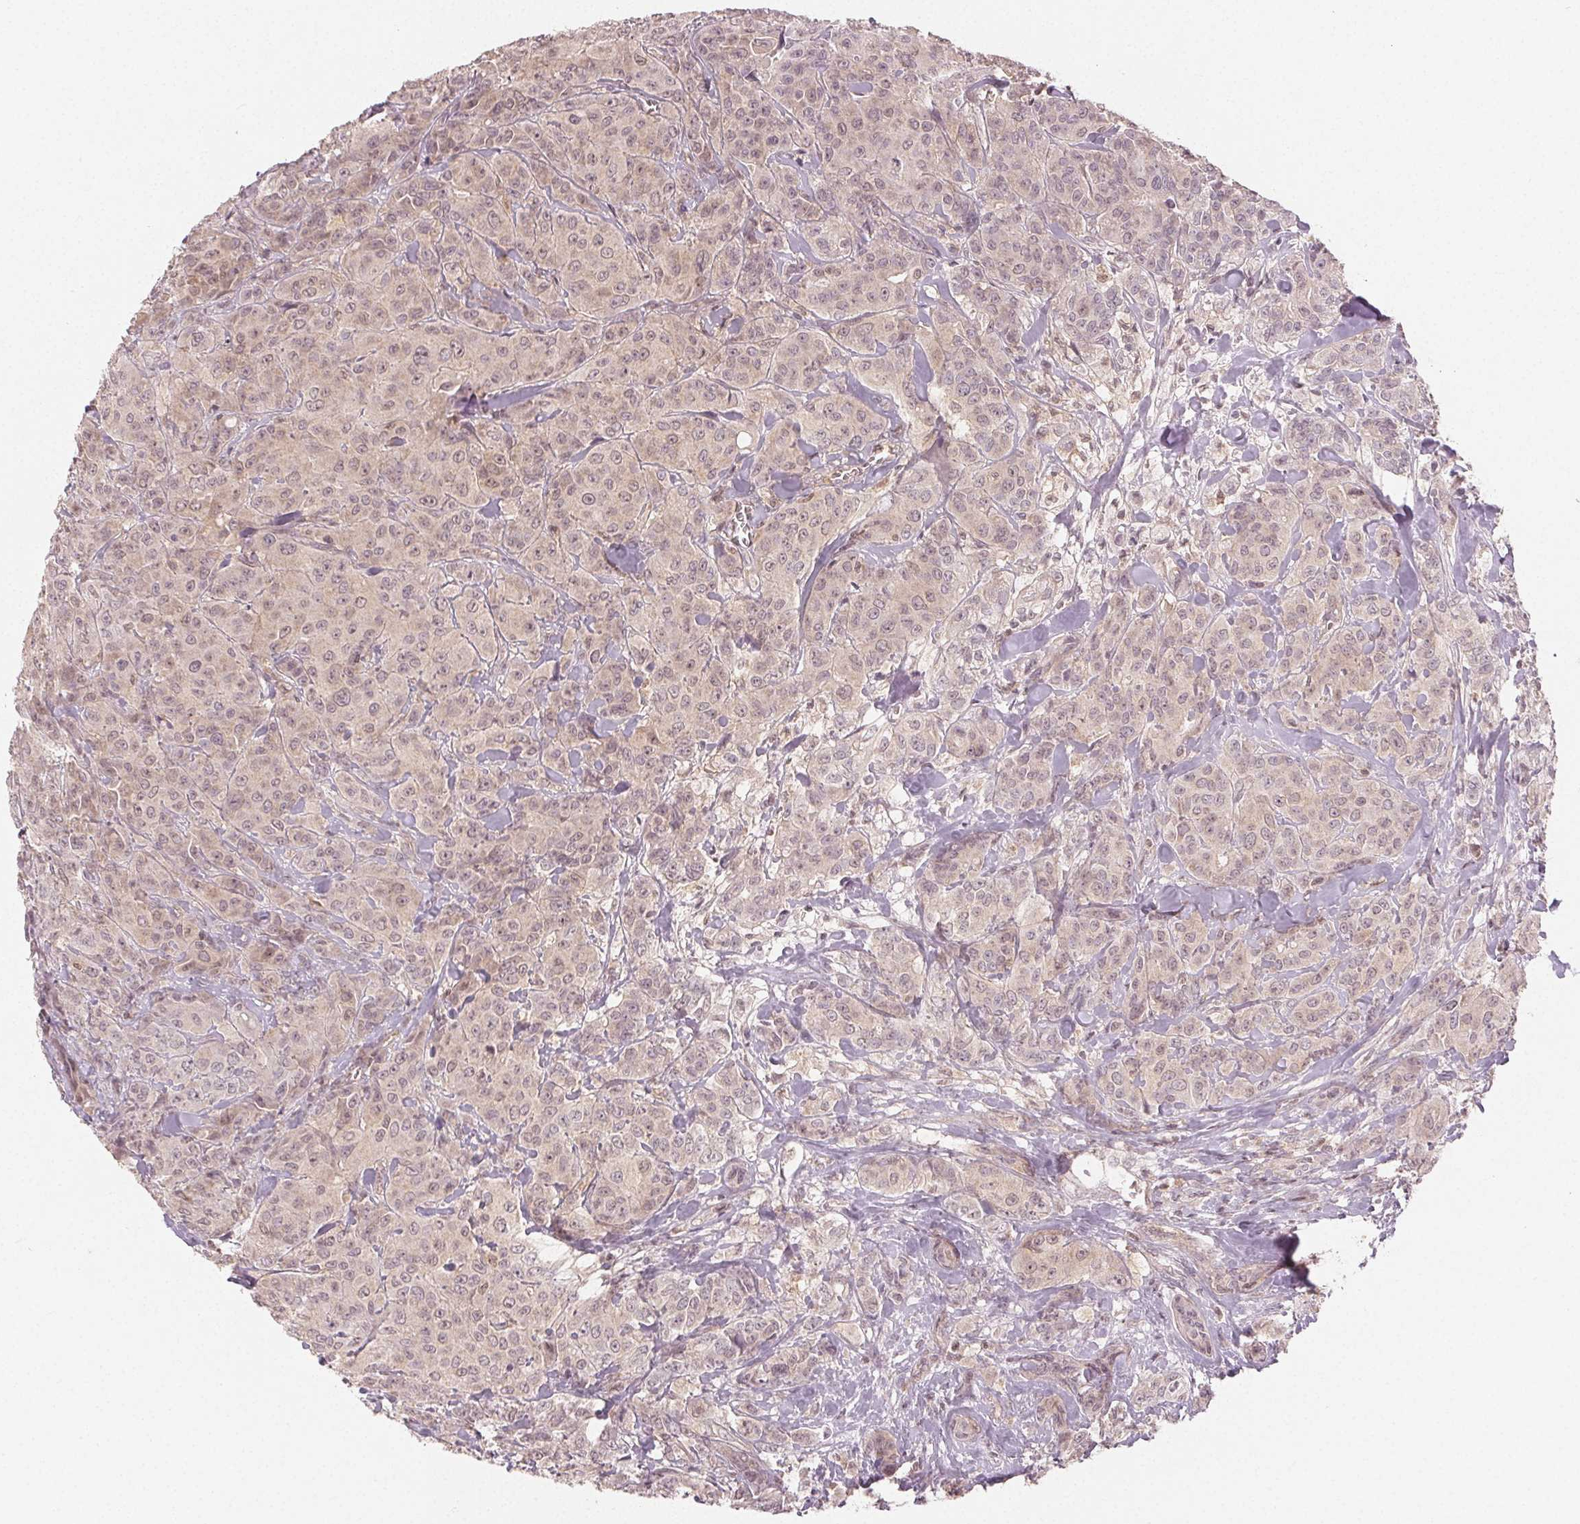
{"staining": {"intensity": "weak", "quantity": ">75%", "location": "nuclear"}, "tissue": "breast cancer", "cell_type": "Tumor cells", "image_type": "cancer", "snomed": [{"axis": "morphology", "description": "Normal tissue, NOS"}, {"axis": "morphology", "description": "Duct carcinoma"}, {"axis": "topography", "description": "Breast"}], "caption": "High-magnification brightfield microscopy of infiltrating ductal carcinoma (breast) stained with DAB (3,3'-diaminobenzidine) (brown) and counterstained with hematoxylin (blue). tumor cells exhibit weak nuclear staining is identified in approximately>75% of cells.", "gene": "MAPK14", "patient": {"sex": "female", "age": 43}}